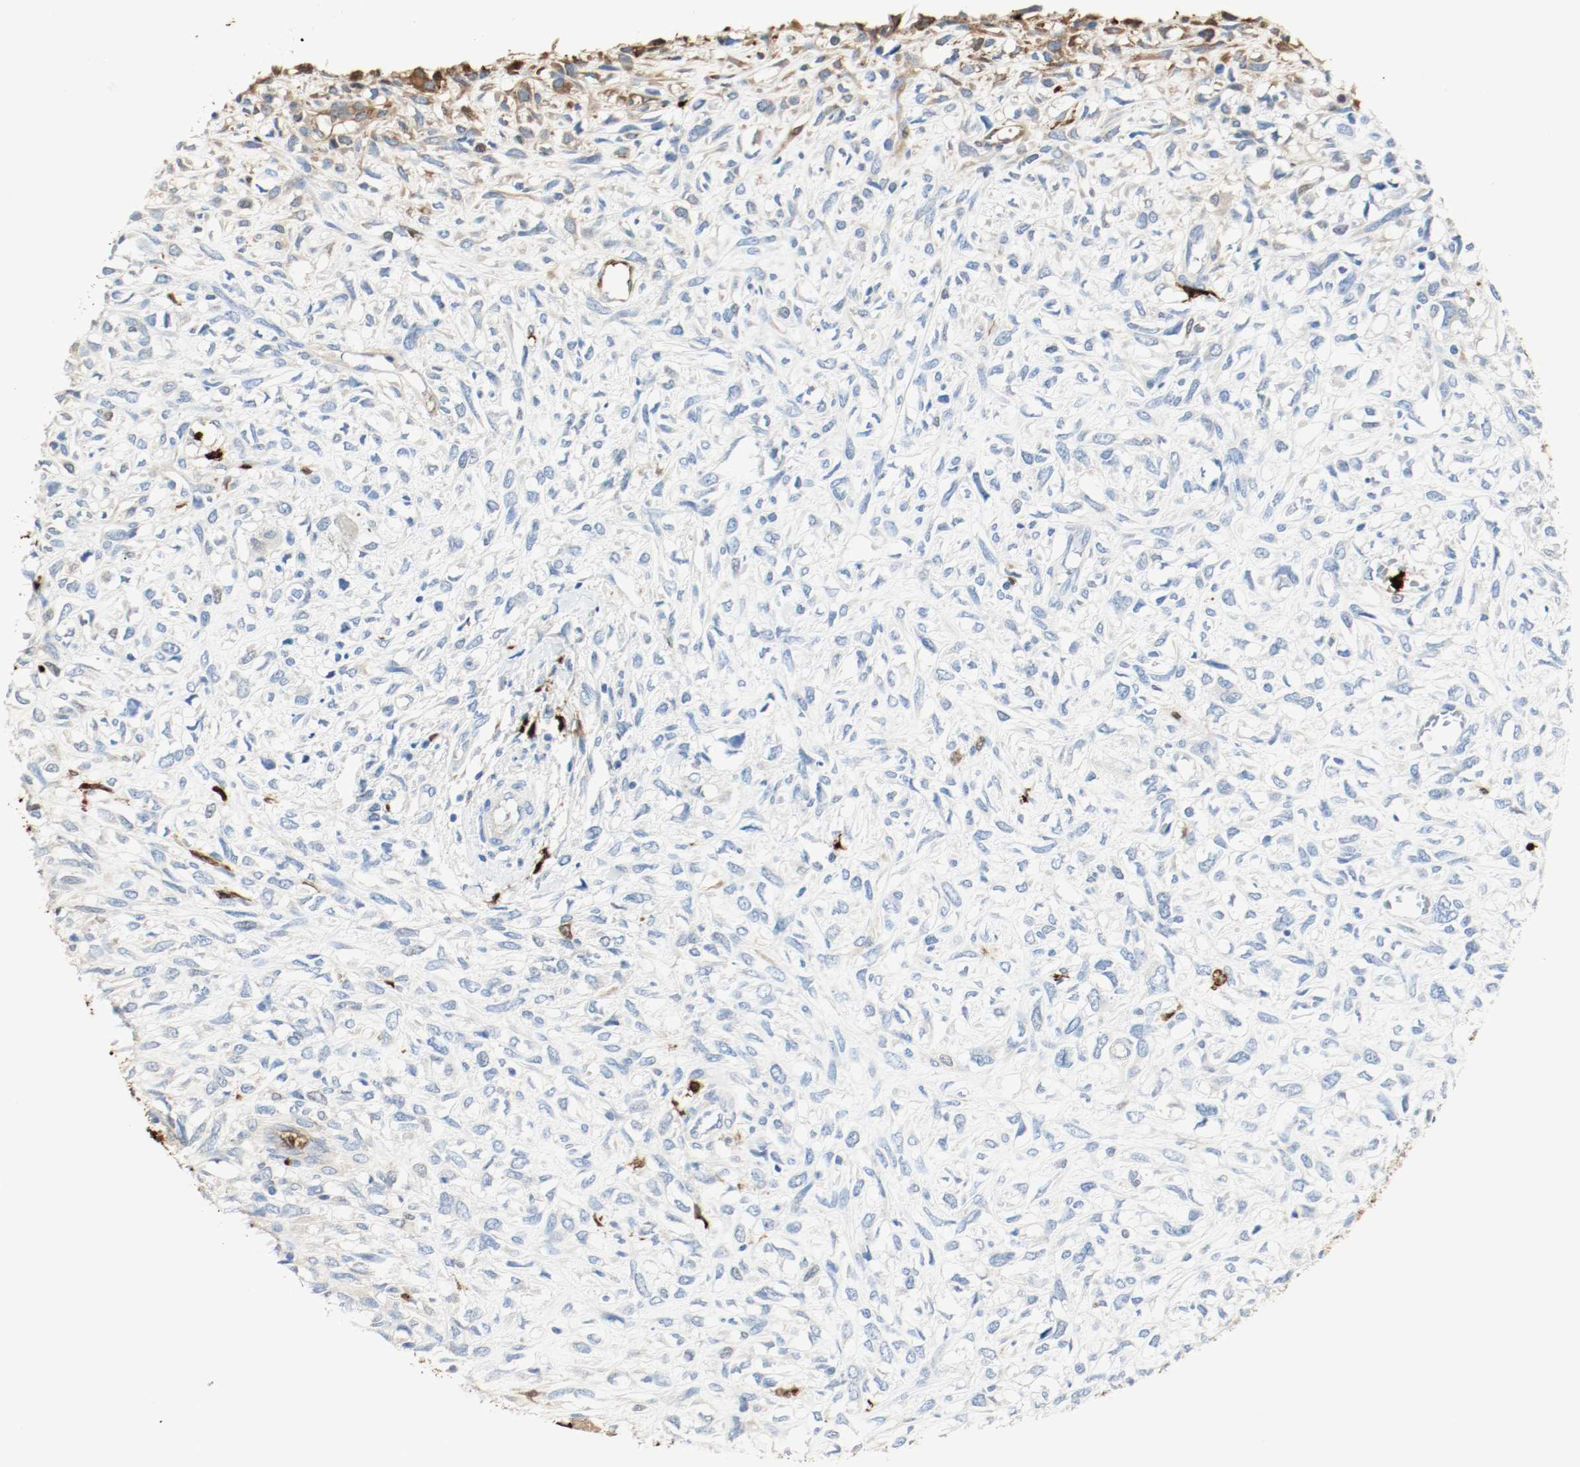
{"staining": {"intensity": "weak", "quantity": "25%-75%", "location": "cytoplasmic/membranous,nuclear"}, "tissue": "head and neck cancer", "cell_type": "Tumor cells", "image_type": "cancer", "snomed": [{"axis": "morphology", "description": "Necrosis, NOS"}, {"axis": "morphology", "description": "Neoplasm, malignant, NOS"}, {"axis": "topography", "description": "Salivary gland"}, {"axis": "topography", "description": "Head-Neck"}], "caption": "This histopathology image demonstrates head and neck cancer (malignant neoplasm) stained with IHC to label a protein in brown. The cytoplasmic/membranous and nuclear of tumor cells show weak positivity for the protein. Nuclei are counter-stained blue.", "gene": "S100A9", "patient": {"sex": "male", "age": 43}}